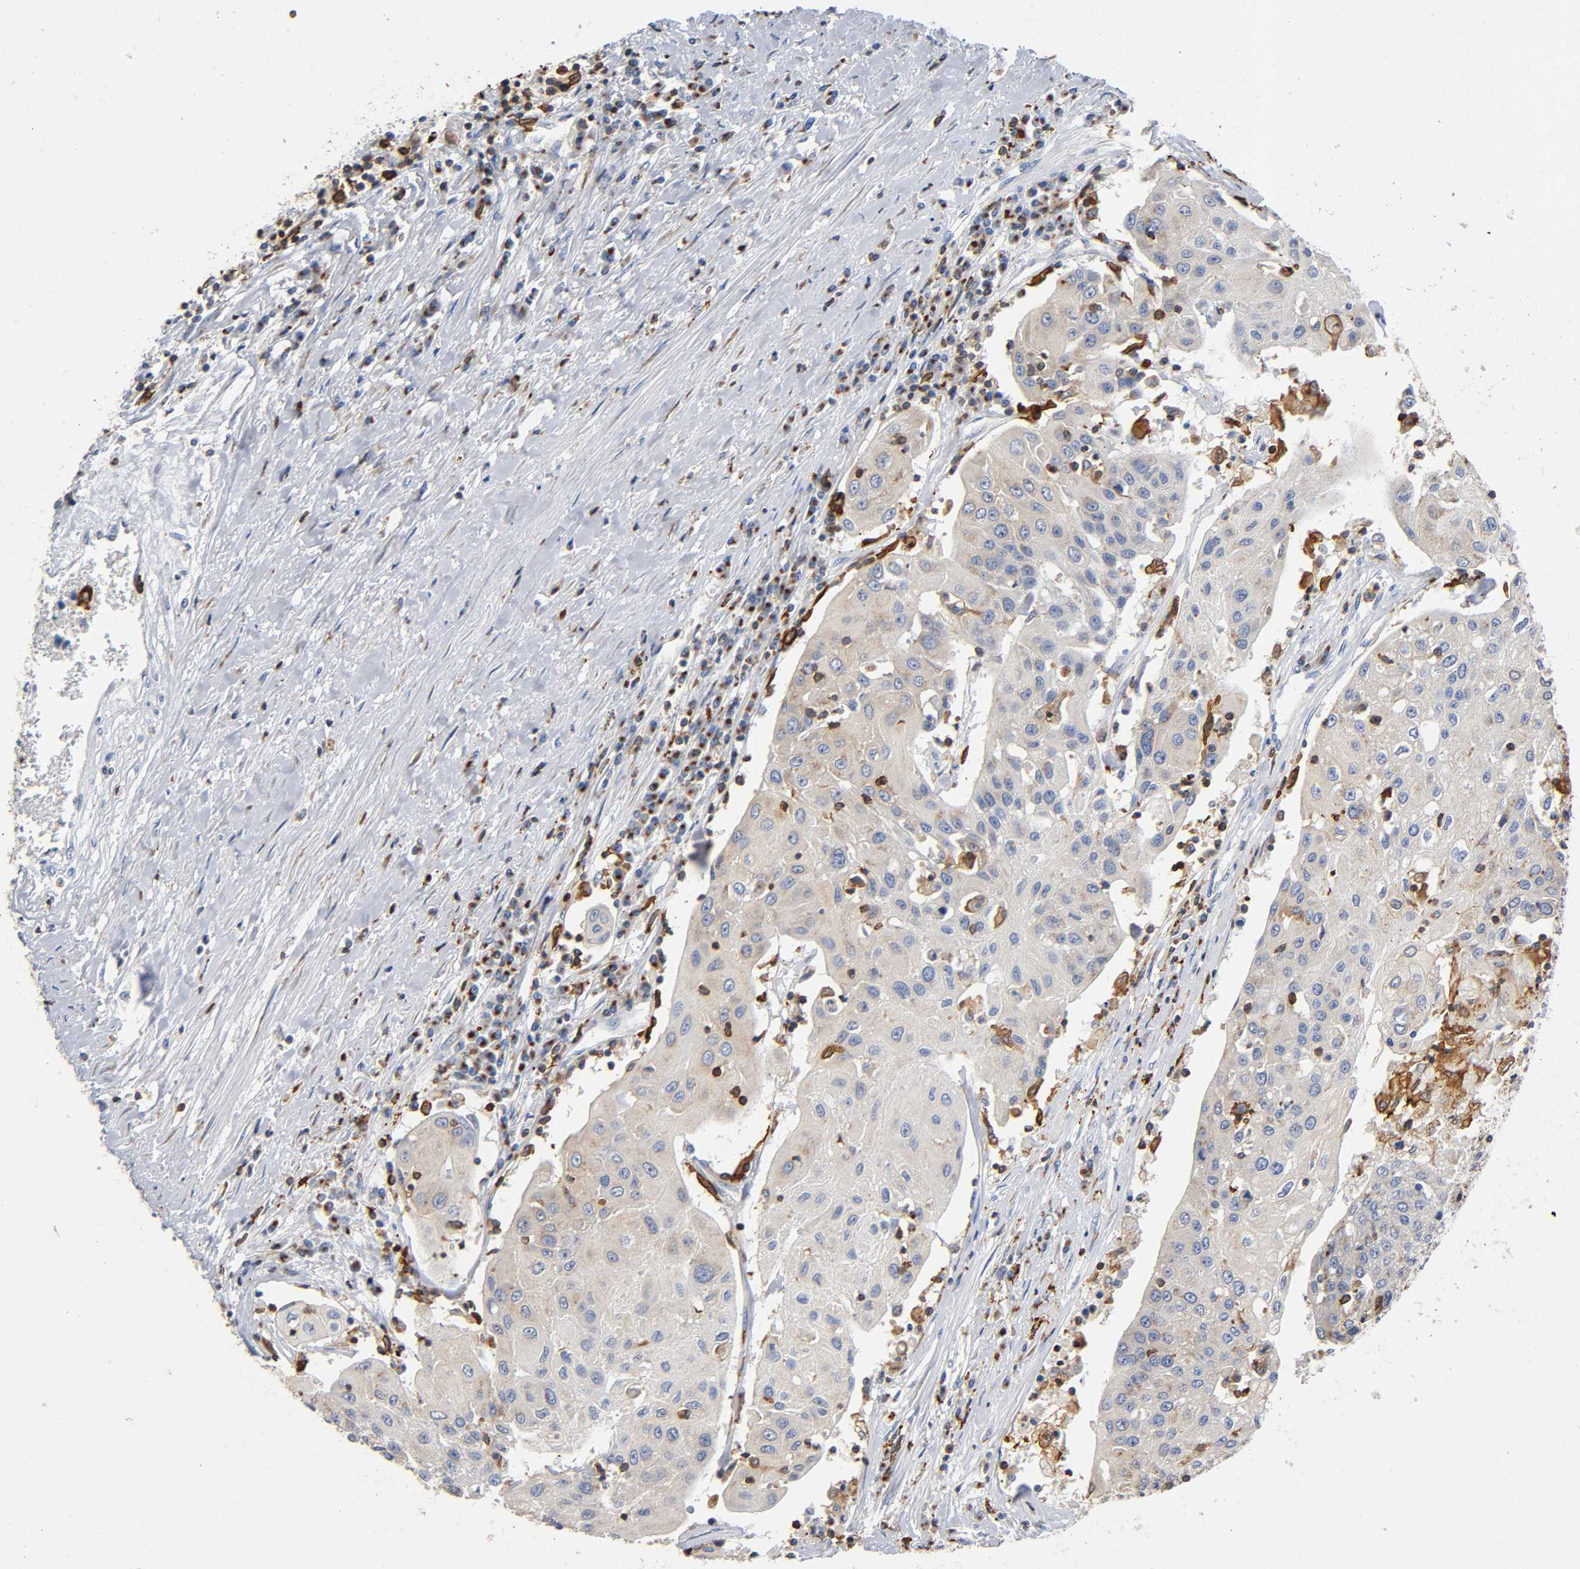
{"staining": {"intensity": "moderate", "quantity": "25%-75%", "location": "cytoplasmic/membranous"}, "tissue": "urothelial cancer", "cell_type": "Tumor cells", "image_type": "cancer", "snomed": [{"axis": "morphology", "description": "Urothelial carcinoma, High grade"}, {"axis": "topography", "description": "Urinary bladder"}], "caption": "Human high-grade urothelial carcinoma stained with a brown dye displays moderate cytoplasmic/membranous positive positivity in approximately 25%-75% of tumor cells.", "gene": "CAPN10", "patient": {"sex": "female", "age": 85}}